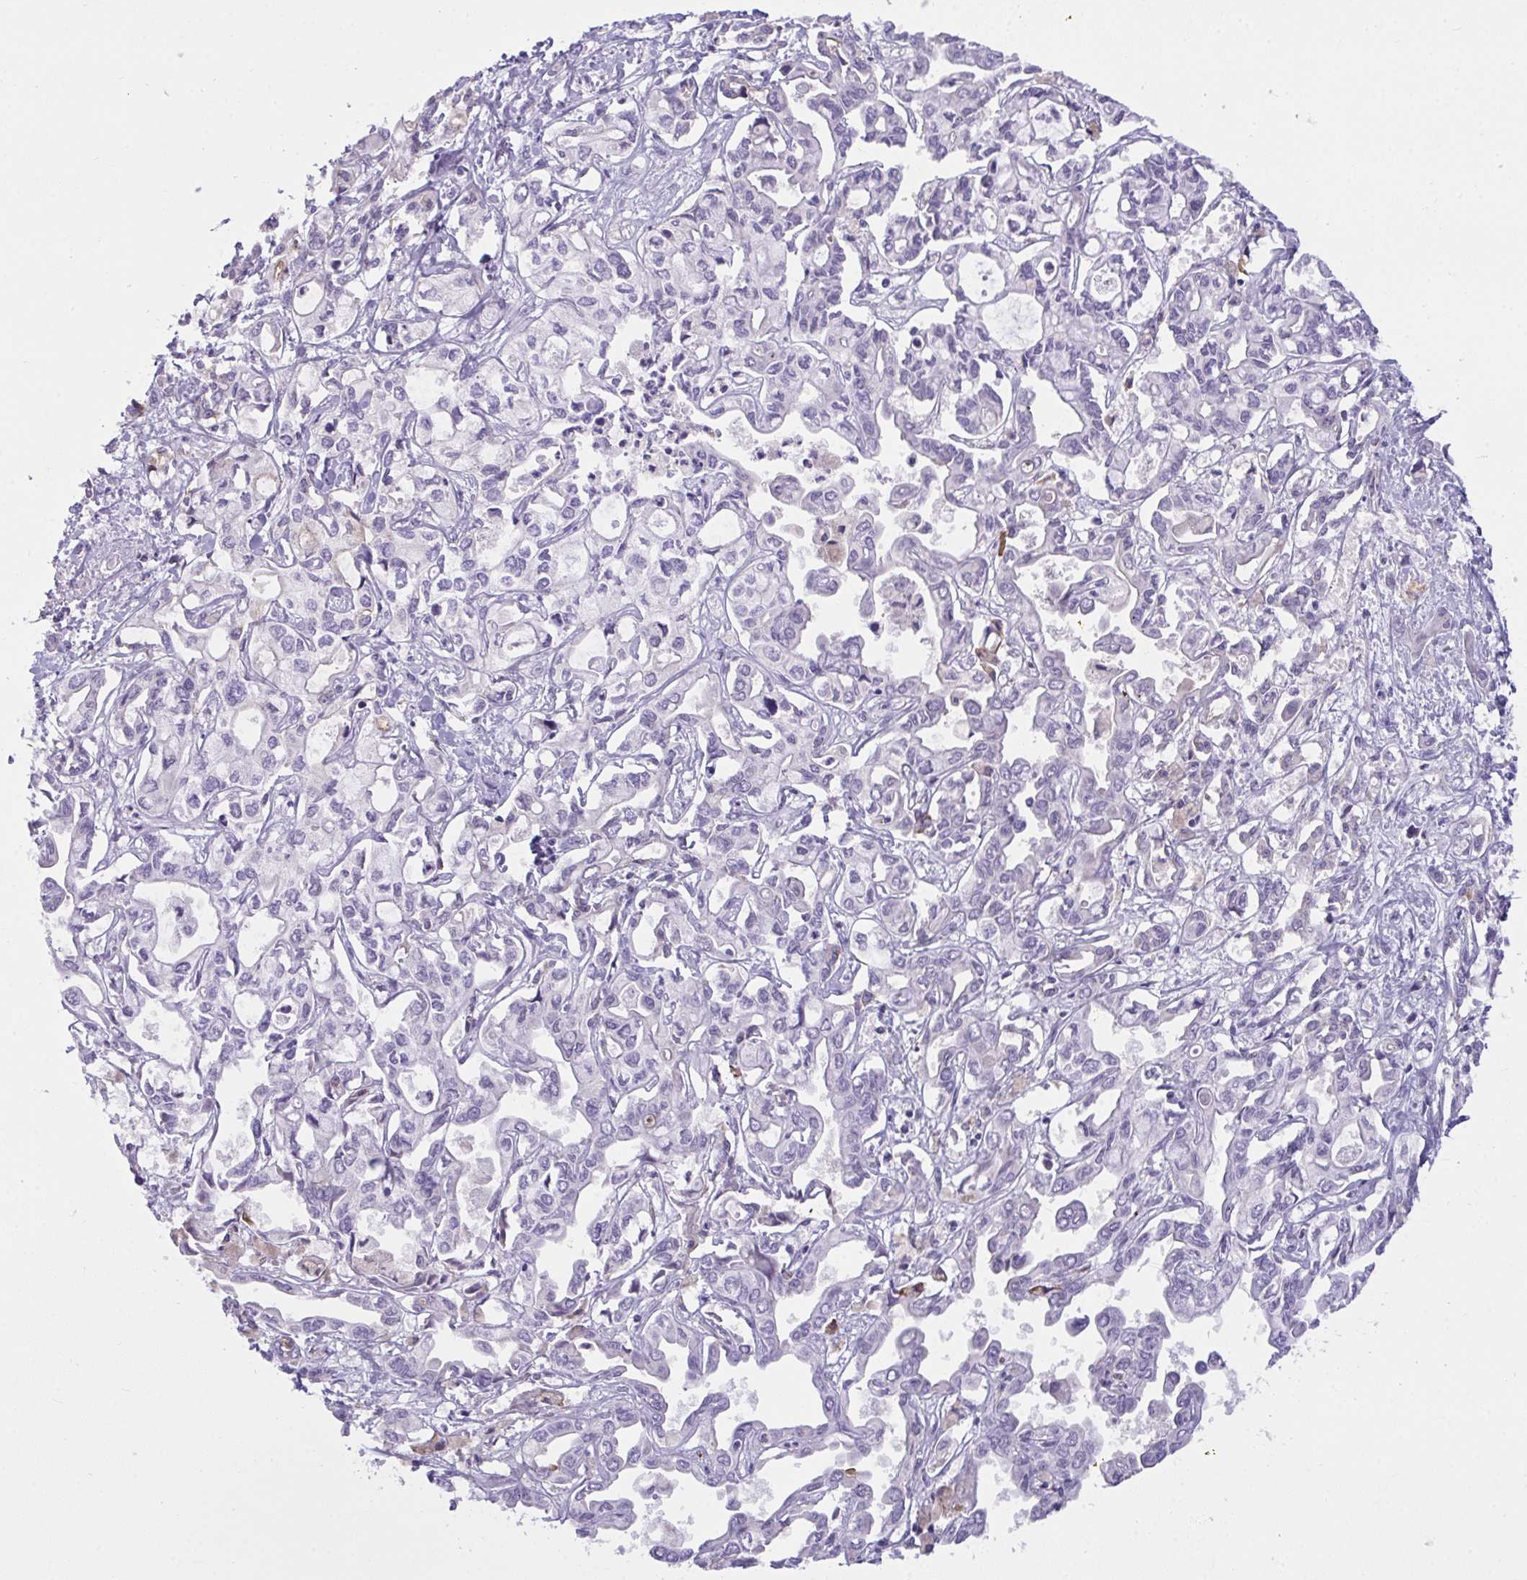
{"staining": {"intensity": "negative", "quantity": "none", "location": "none"}, "tissue": "liver cancer", "cell_type": "Tumor cells", "image_type": "cancer", "snomed": [{"axis": "morphology", "description": "Cholangiocarcinoma"}, {"axis": "topography", "description": "Liver"}], "caption": "Photomicrograph shows no protein staining in tumor cells of cholangiocarcinoma (liver) tissue.", "gene": "SEMA6B", "patient": {"sex": "female", "age": 64}}